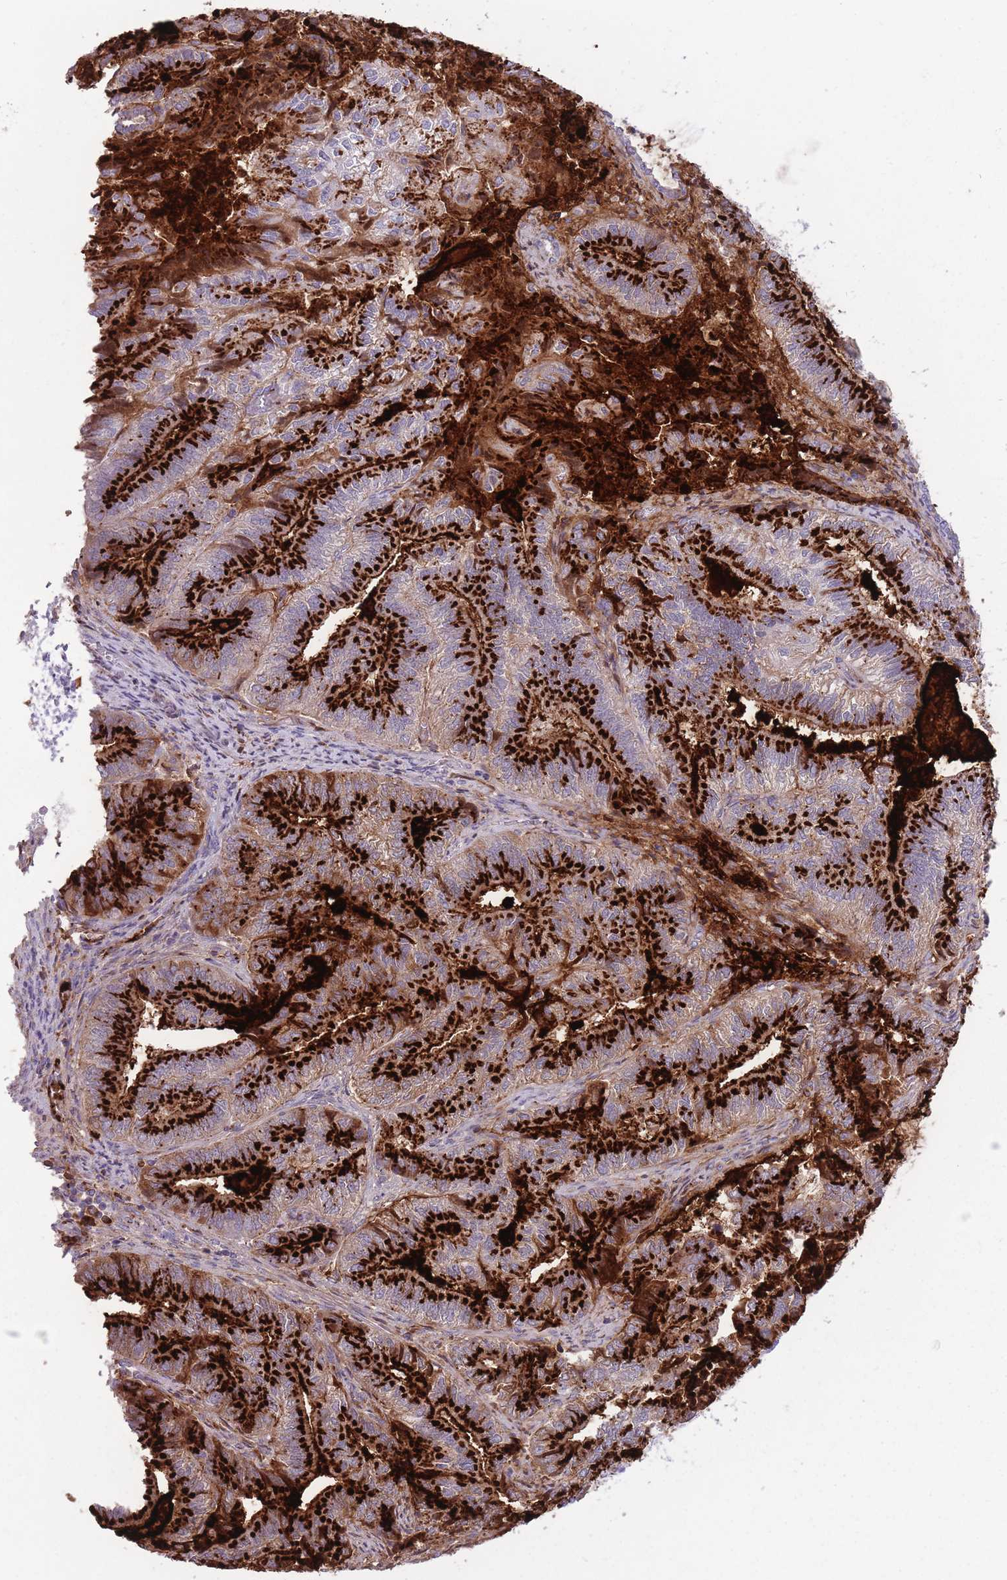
{"staining": {"intensity": "strong", "quantity": ">75%", "location": "cytoplasmic/membranous"}, "tissue": "endometrial cancer", "cell_type": "Tumor cells", "image_type": "cancer", "snomed": [{"axis": "morphology", "description": "Adenocarcinoma, NOS"}, {"axis": "topography", "description": "Endometrium"}], "caption": "The immunohistochemical stain labels strong cytoplasmic/membranous staining in tumor cells of adenocarcinoma (endometrial) tissue.", "gene": "B4GALT2", "patient": {"sex": "female", "age": 80}}